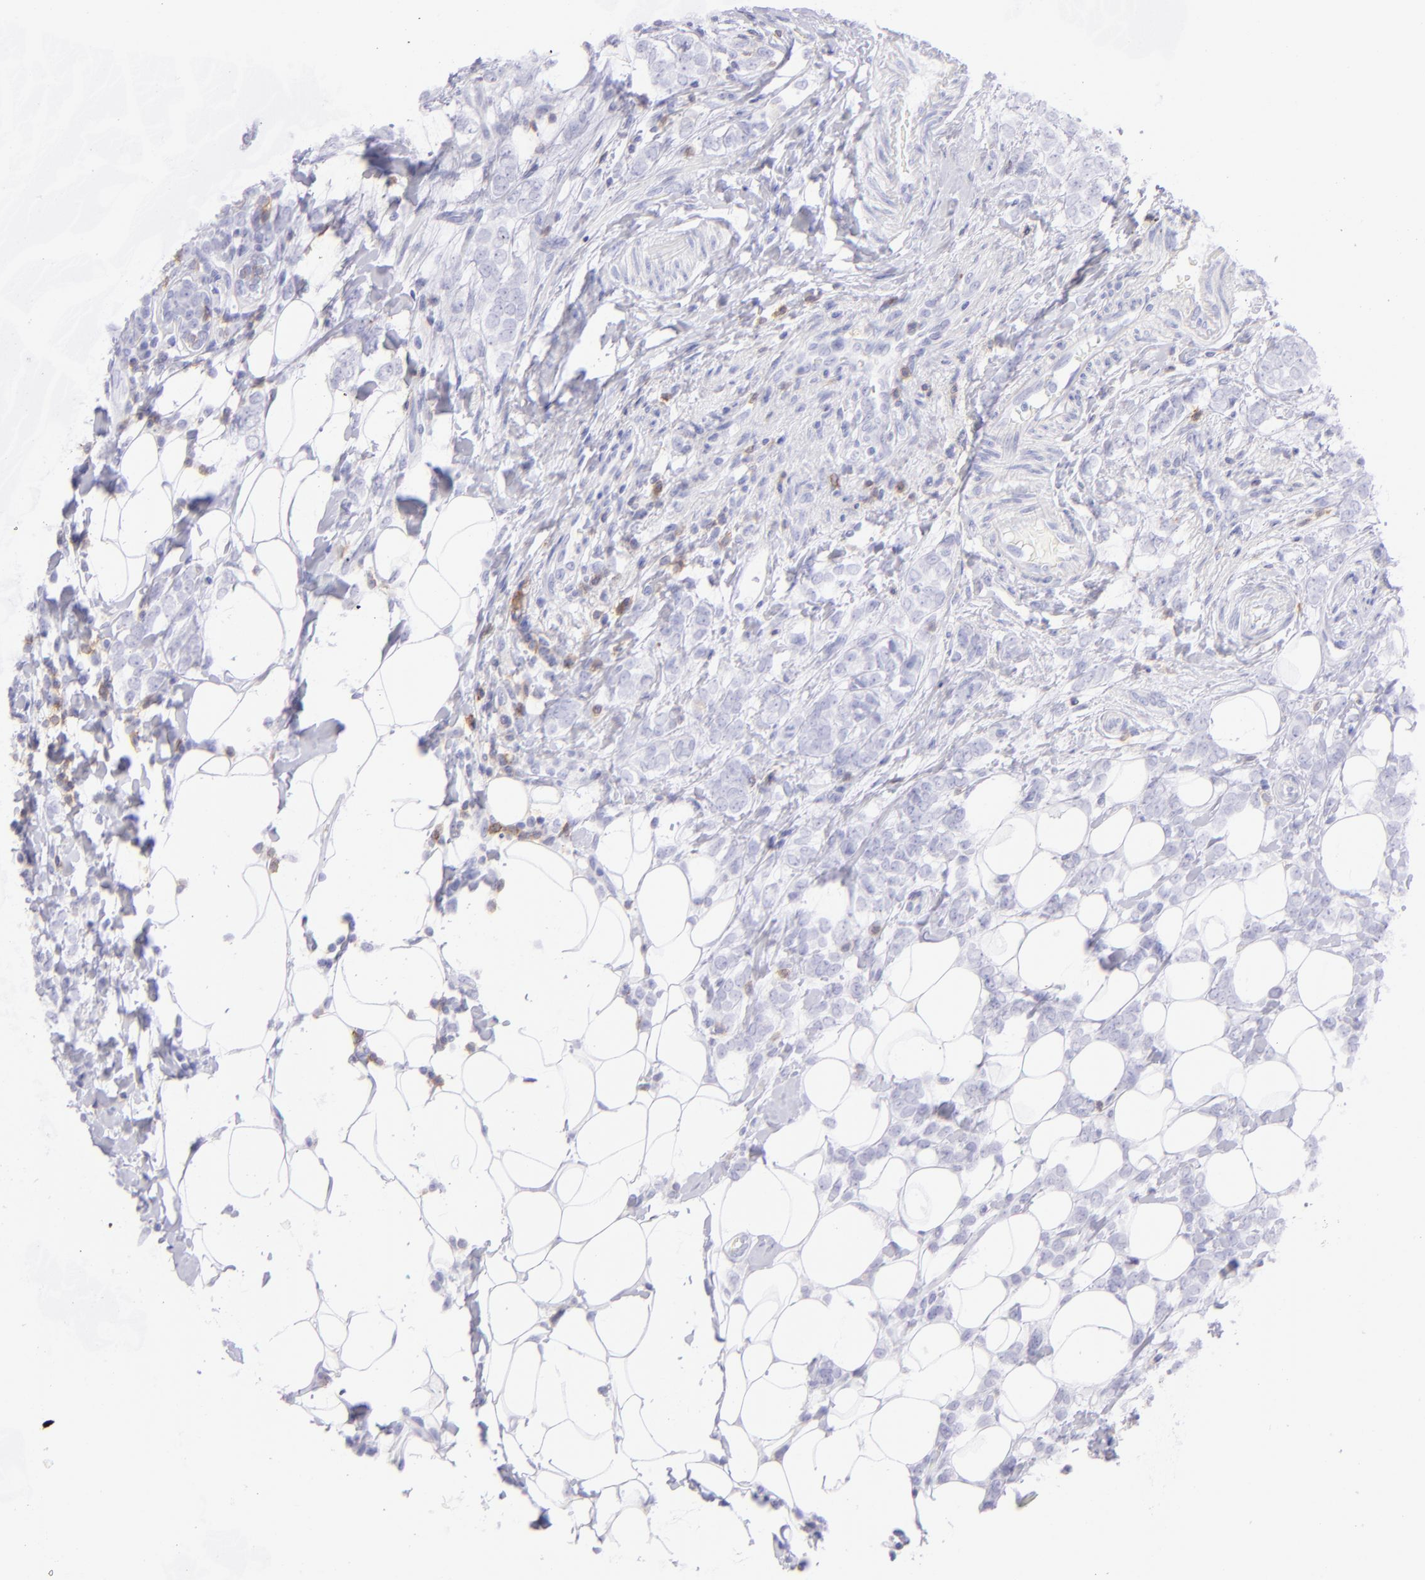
{"staining": {"intensity": "negative", "quantity": "none", "location": "none"}, "tissue": "breast cancer", "cell_type": "Tumor cells", "image_type": "cancer", "snomed": [{"axis": "morphology", "description": "Normal tissue, NOS"}, {"axis": "morphology", "description": "Lobular carcinoma"}, {"axis": "topography", "description": "Breast"}], "caption": "A photomicrograph of human lobular carcinoma (breast) is negative for staining in tumor cells. (DAB IHC, high magnification).", "gene": "CD69", "patient": {"sex": "female", "age": 47}}